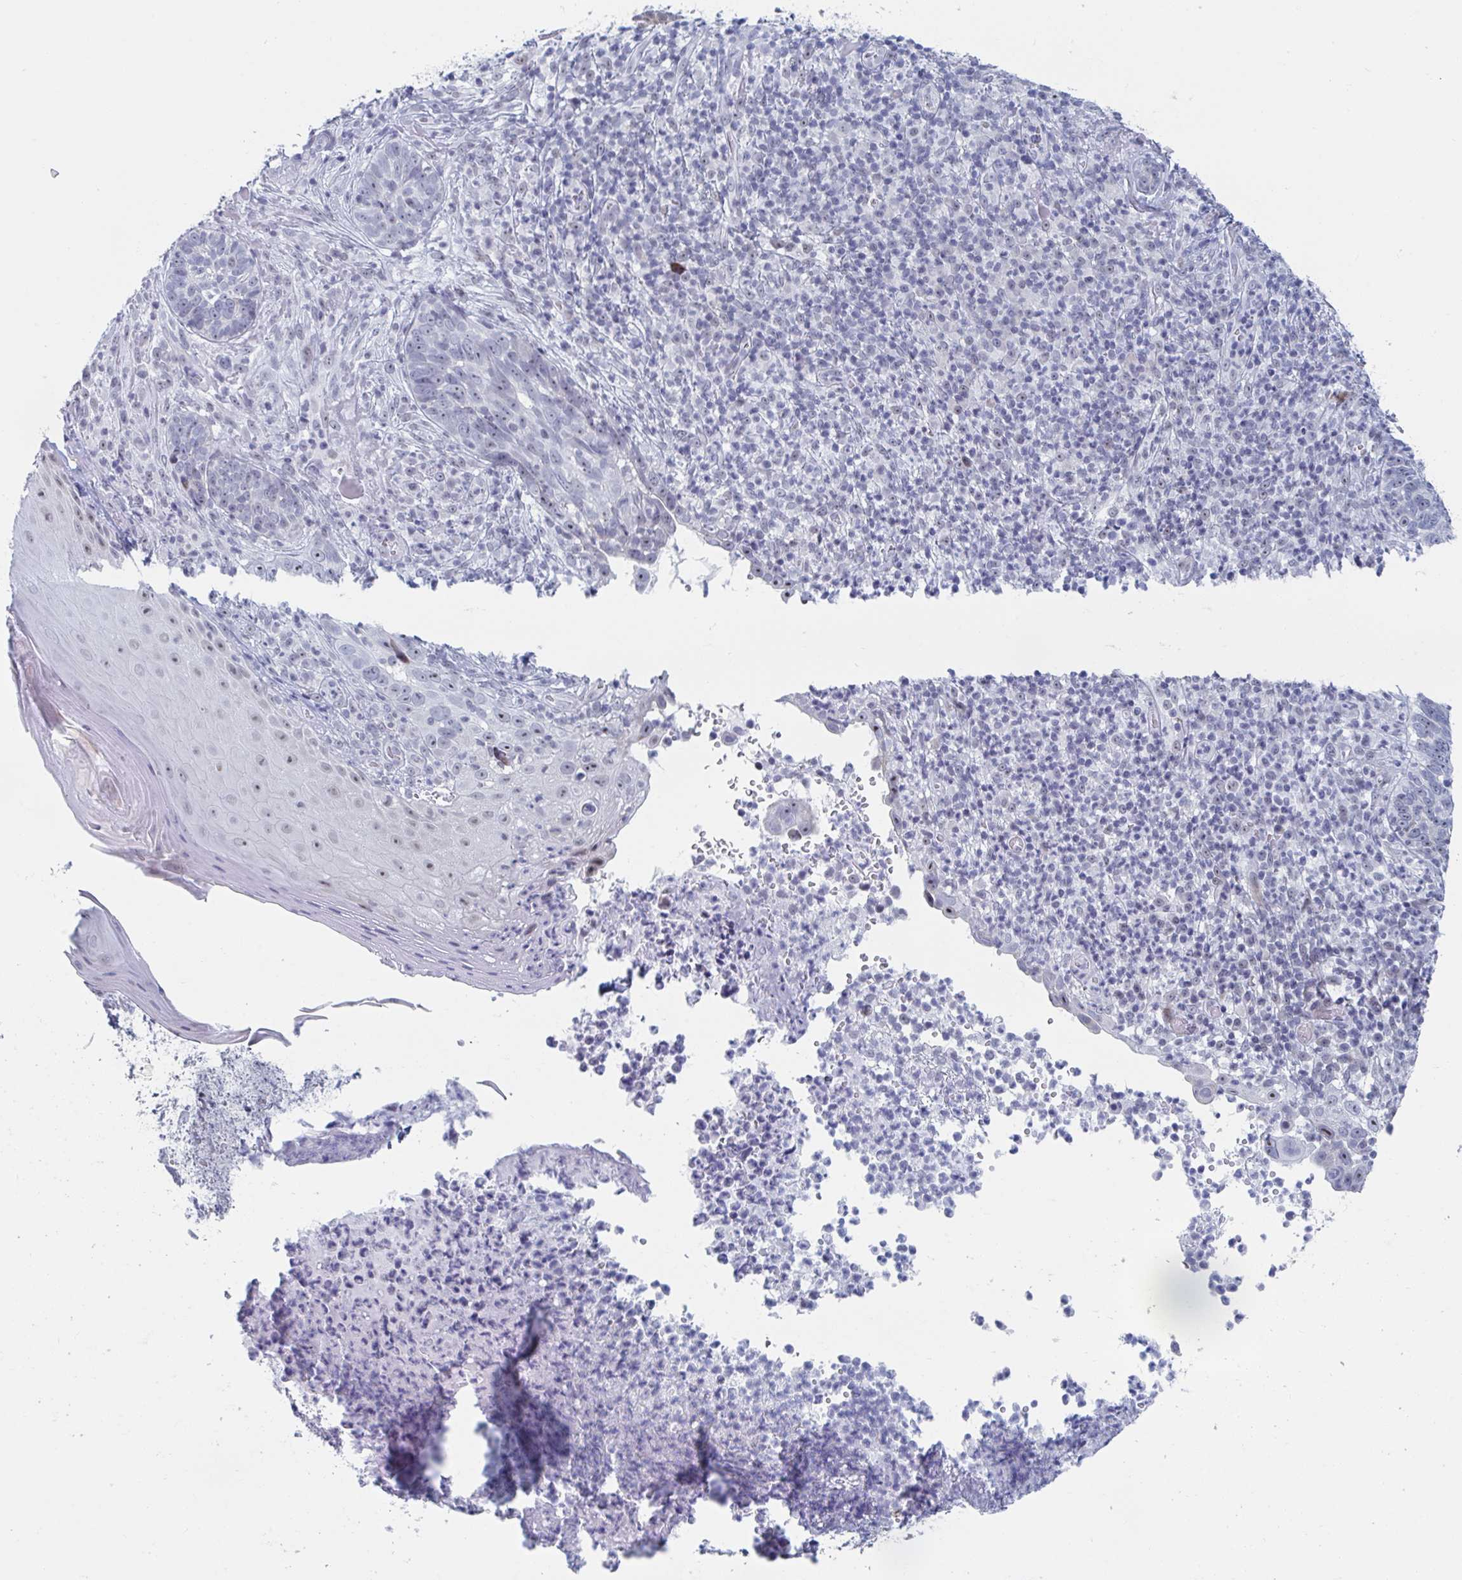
{"staining": {"intensity": "weak", "quantity": "<25%", "location": "nuclear"}, "tissue": "skin cancer", "cell_type": "Tumor cells", "image_type": "cancer", "snomed": [{"axis": "morphology", "description": "Basal cell carcinoma"}, {"axis": "topography", "description": "Skin"}, {"axis": "topography", "description": "Skin of face"}], "caption": "An image of human basal cell carcinoma (skin) is negative for staining in tumor cells.", "gene": "NR1H2", "patient": {"sex": "female", "age": 95}}